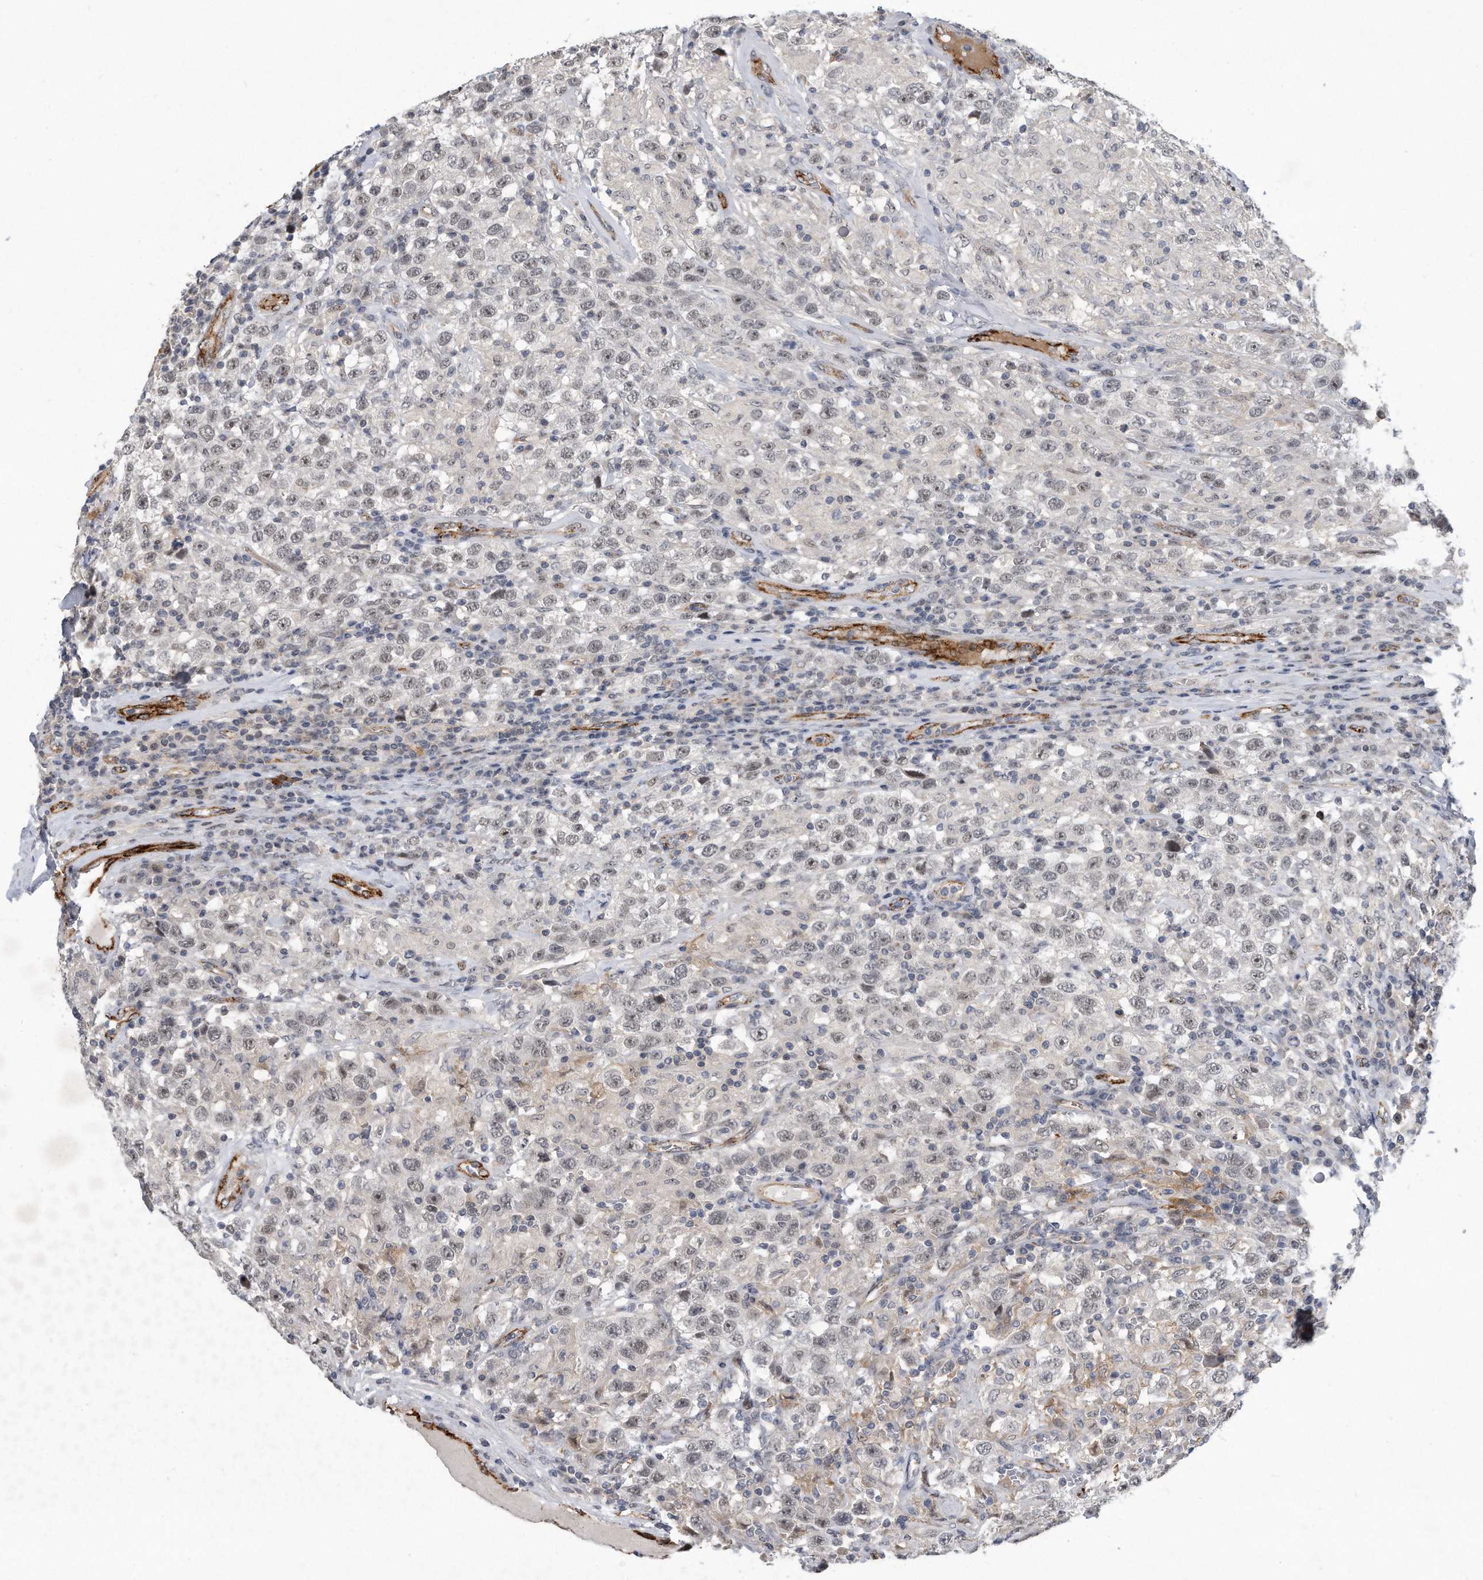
{"staining": {"intensity": "negative", "quantity": "none", "location": "none"}, "tissue": "testis cancer", "cell_type": "Tumor cells", "image_type": "cancer", "snomed": [{"axis": "morphology", "description": "Seminoma, NOS"}, {"axis": "topography", "description": "Testis"}], "caption": "Tumor cells show no significant protein staining in testis cancer. (Brightfield microscopy of DAB (3,3'-diaminobenzidine) IHC at high magnification).", "gene": "PGBD2", "patient": {"sex": "male", "age": 41}}